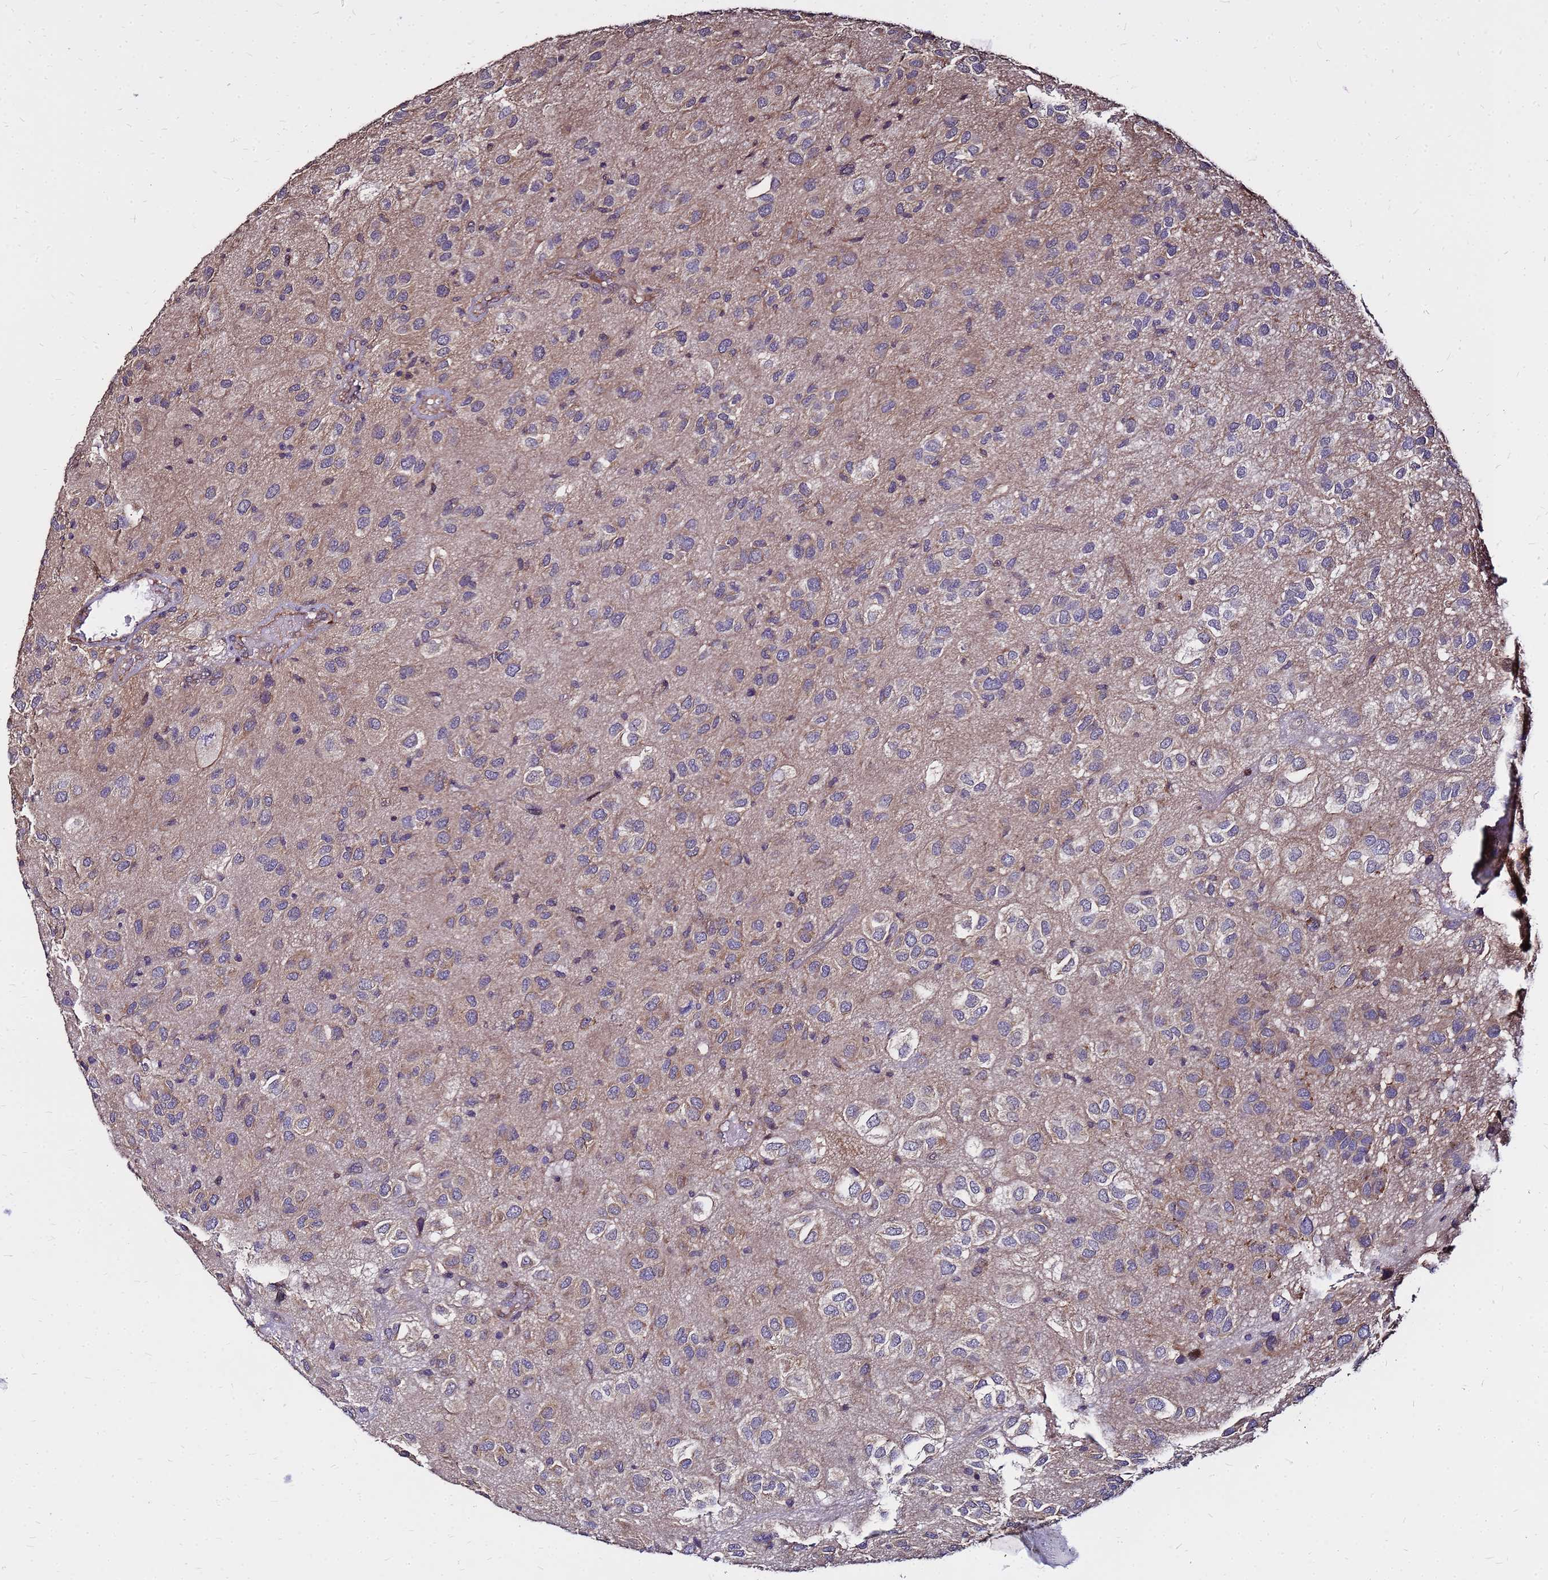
{"staining": {"intensity": "weak", "quantity": "<25%", "location": "cytoplasmic/membranous"}, "tissue": "glioma", "cell_type": "Tumor cells", "image_type": "cancer", "snomed": [{"axis": "morphology", "description": "Glioma, malignant, Low grade"}, {"axis": "topography", "description": "Brain"}], "caption": "Malignant glioma (low-grade) was stained to show a protein in brown. There is no significant expression in tumor cells.", "gene": "ARHGEF5", "patient": {"sex": "male", "age": 66}}